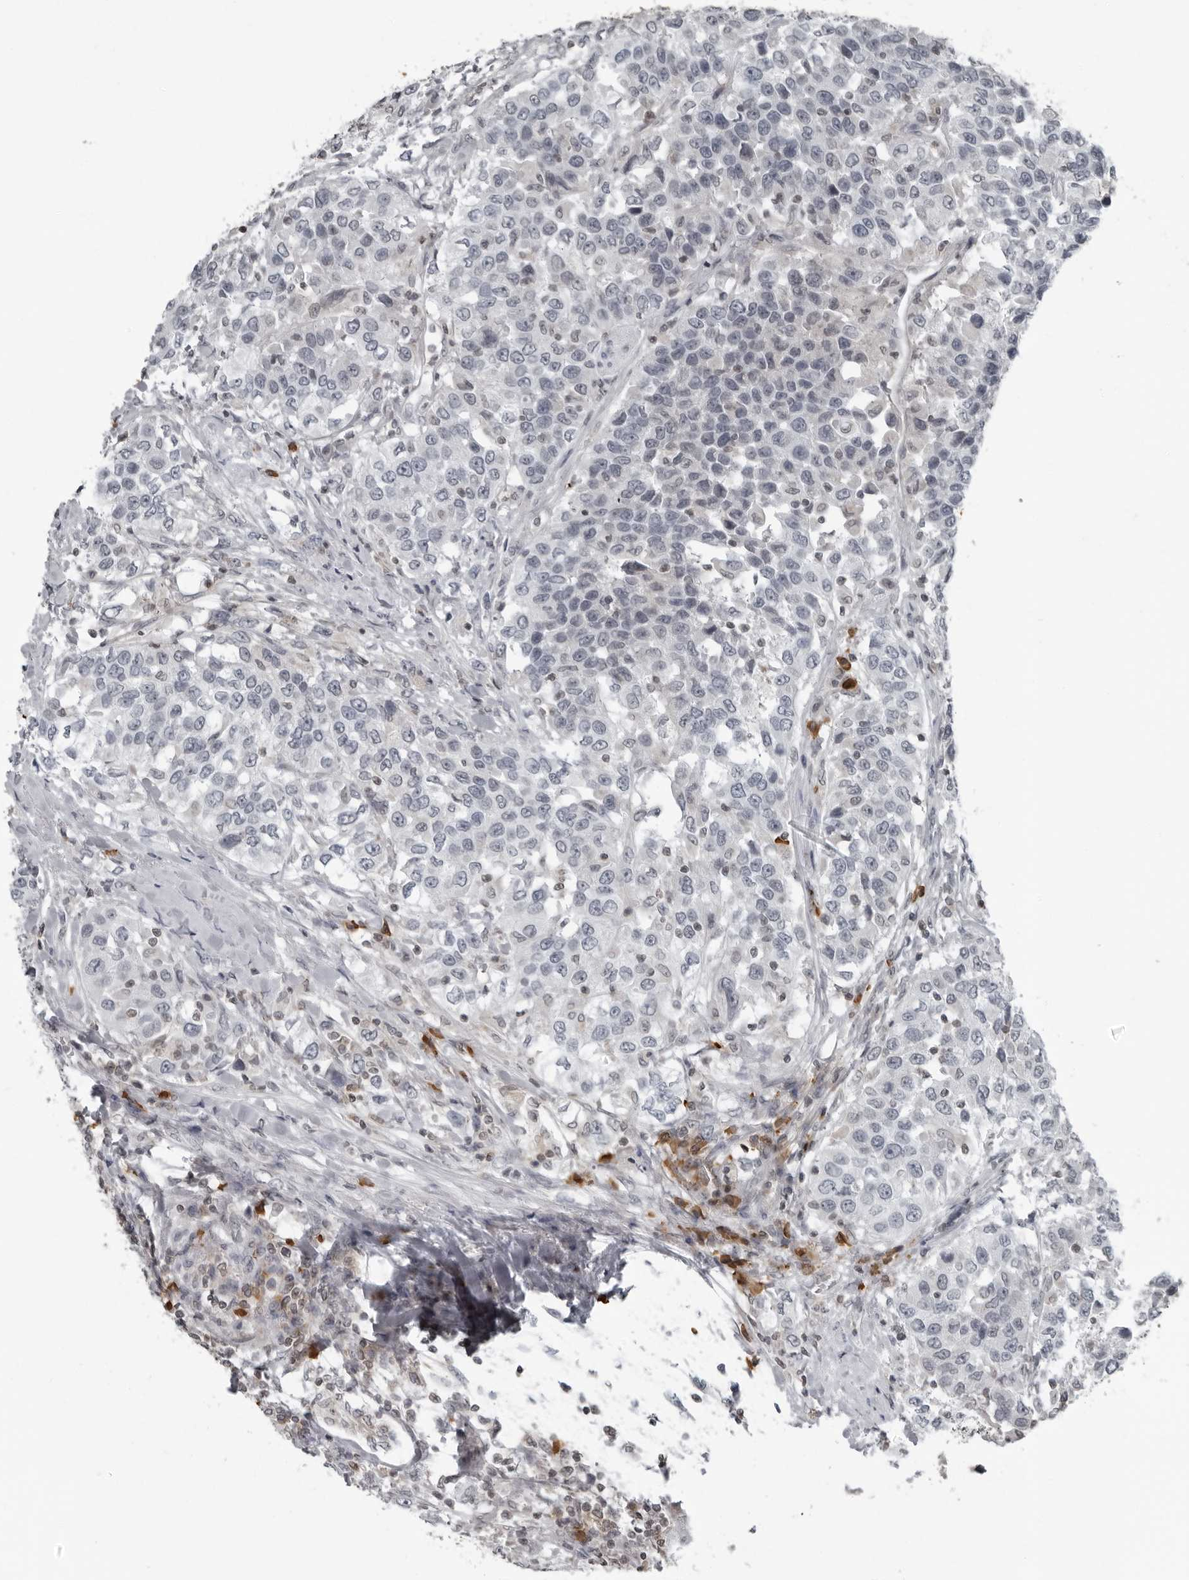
{"staining": {"intensity": "negative", "quantity": "none", "location": "none"}, "tissue": "urothelial cancer", "cell_type": "Tumor cells", "image_type": "cancer", "snomed": [{"axis": "morphology", "description": "Urothelial carcinoma, High grade"}, {"axis": "topography", "description": "Urinary bladder"}], "caption": "Immunohistochemistry (IHC) histopathology image of human urothelial cancer stained for a protein (brown), which displays no expression in tumor cells. (DAB immunohistochemistry, high magnification).", "gene": "RTCA", "patient": {"sex": "female", "age": 80}}